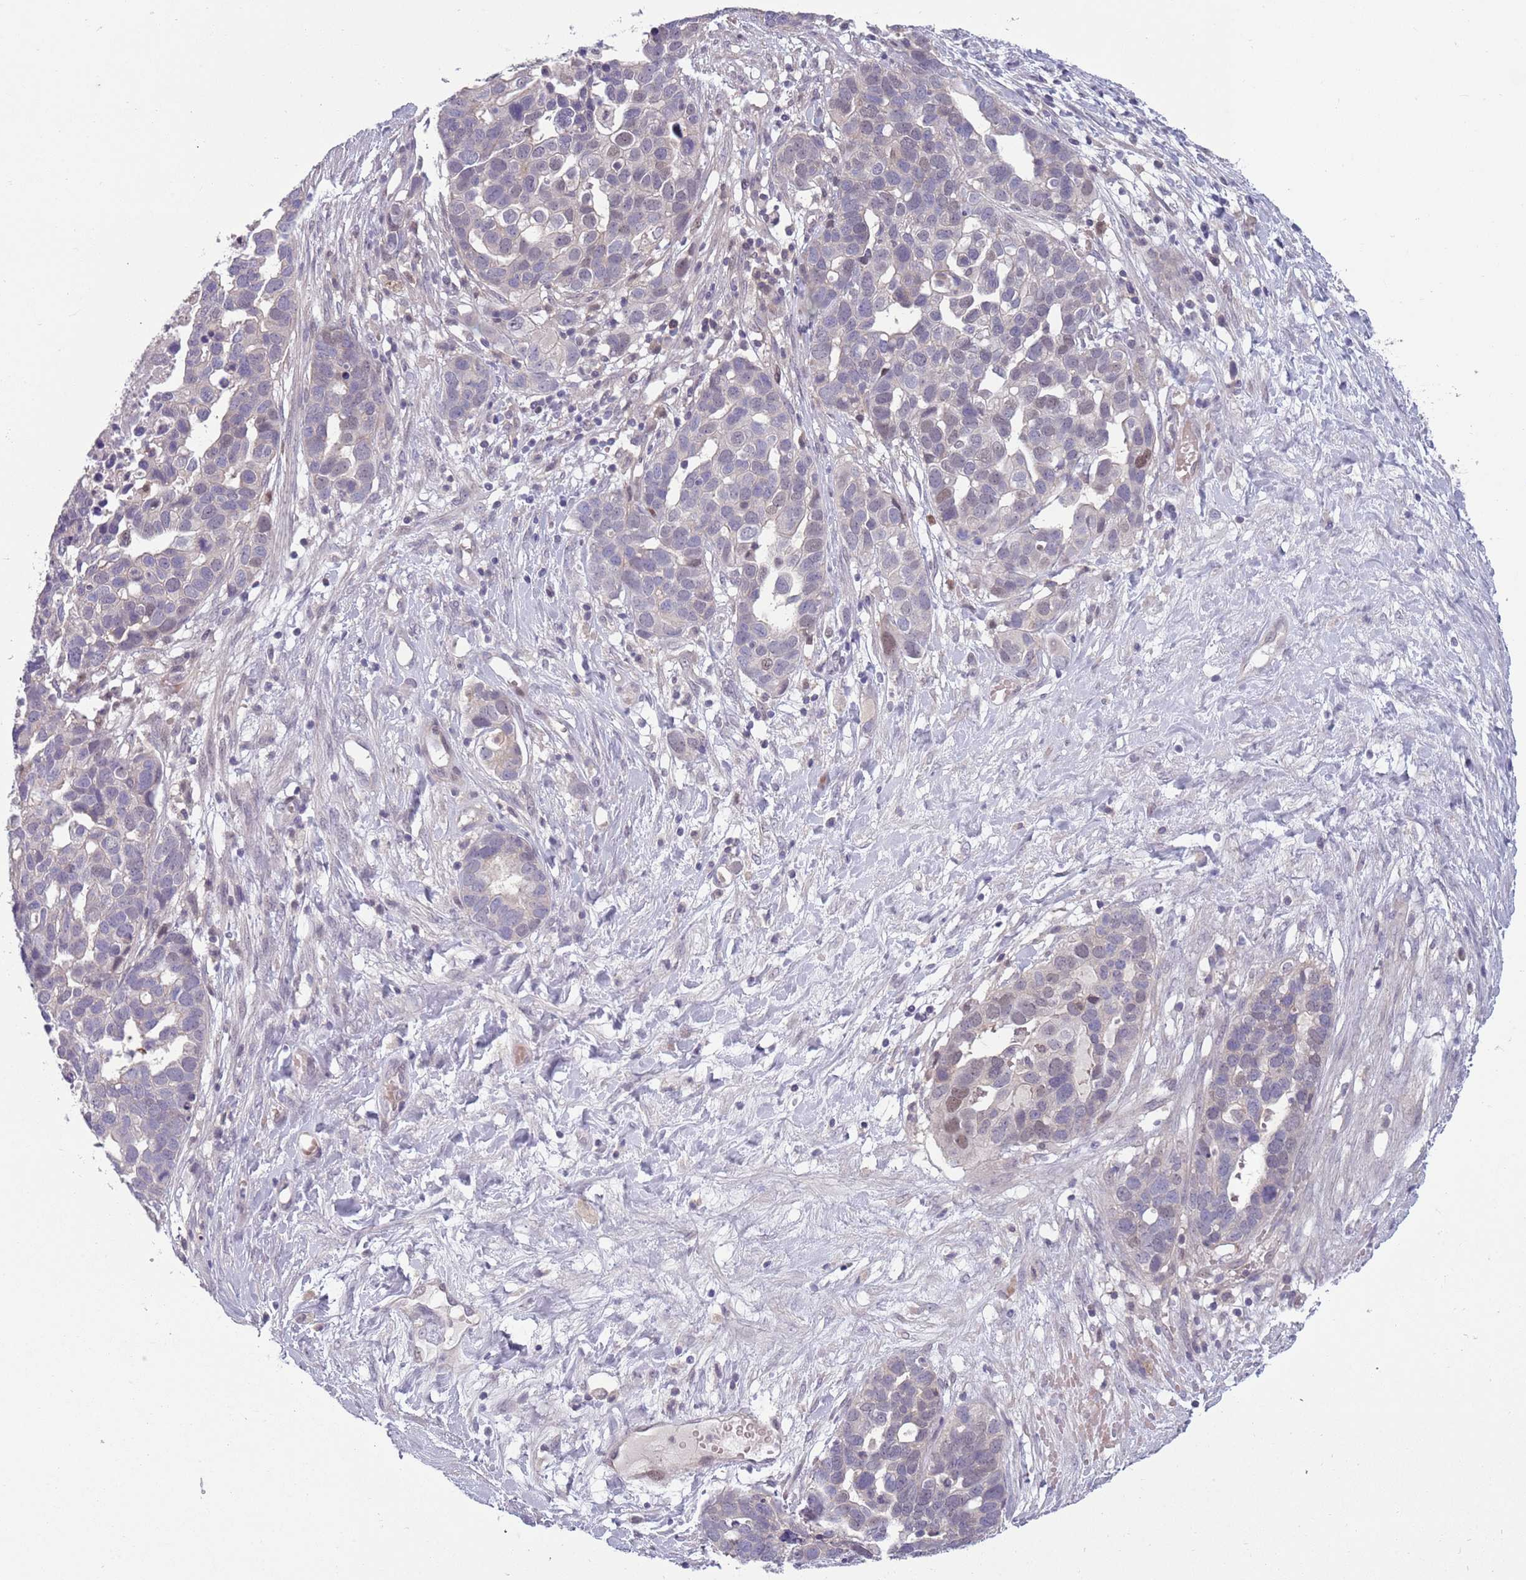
{"staining": {"intensity": "weak", "quantity": "<25%", "location": "nuclear"}, "tissue": "ovarian cancer", "cell_type": "Tumor cells", "image_type": "cancer", "snomed": [{"axis": "morphology", "description": "Cystadenocarcinoma, serous, NOS"}, {"axis": "topography", "description": "Ovary"}], "caption": "Tumor cells are negative for brown protein staining in serous cystadenocarcinoma (ovarian).", "gene": "CLNS1A", "patient": {"sex": "female", "age": 54}}